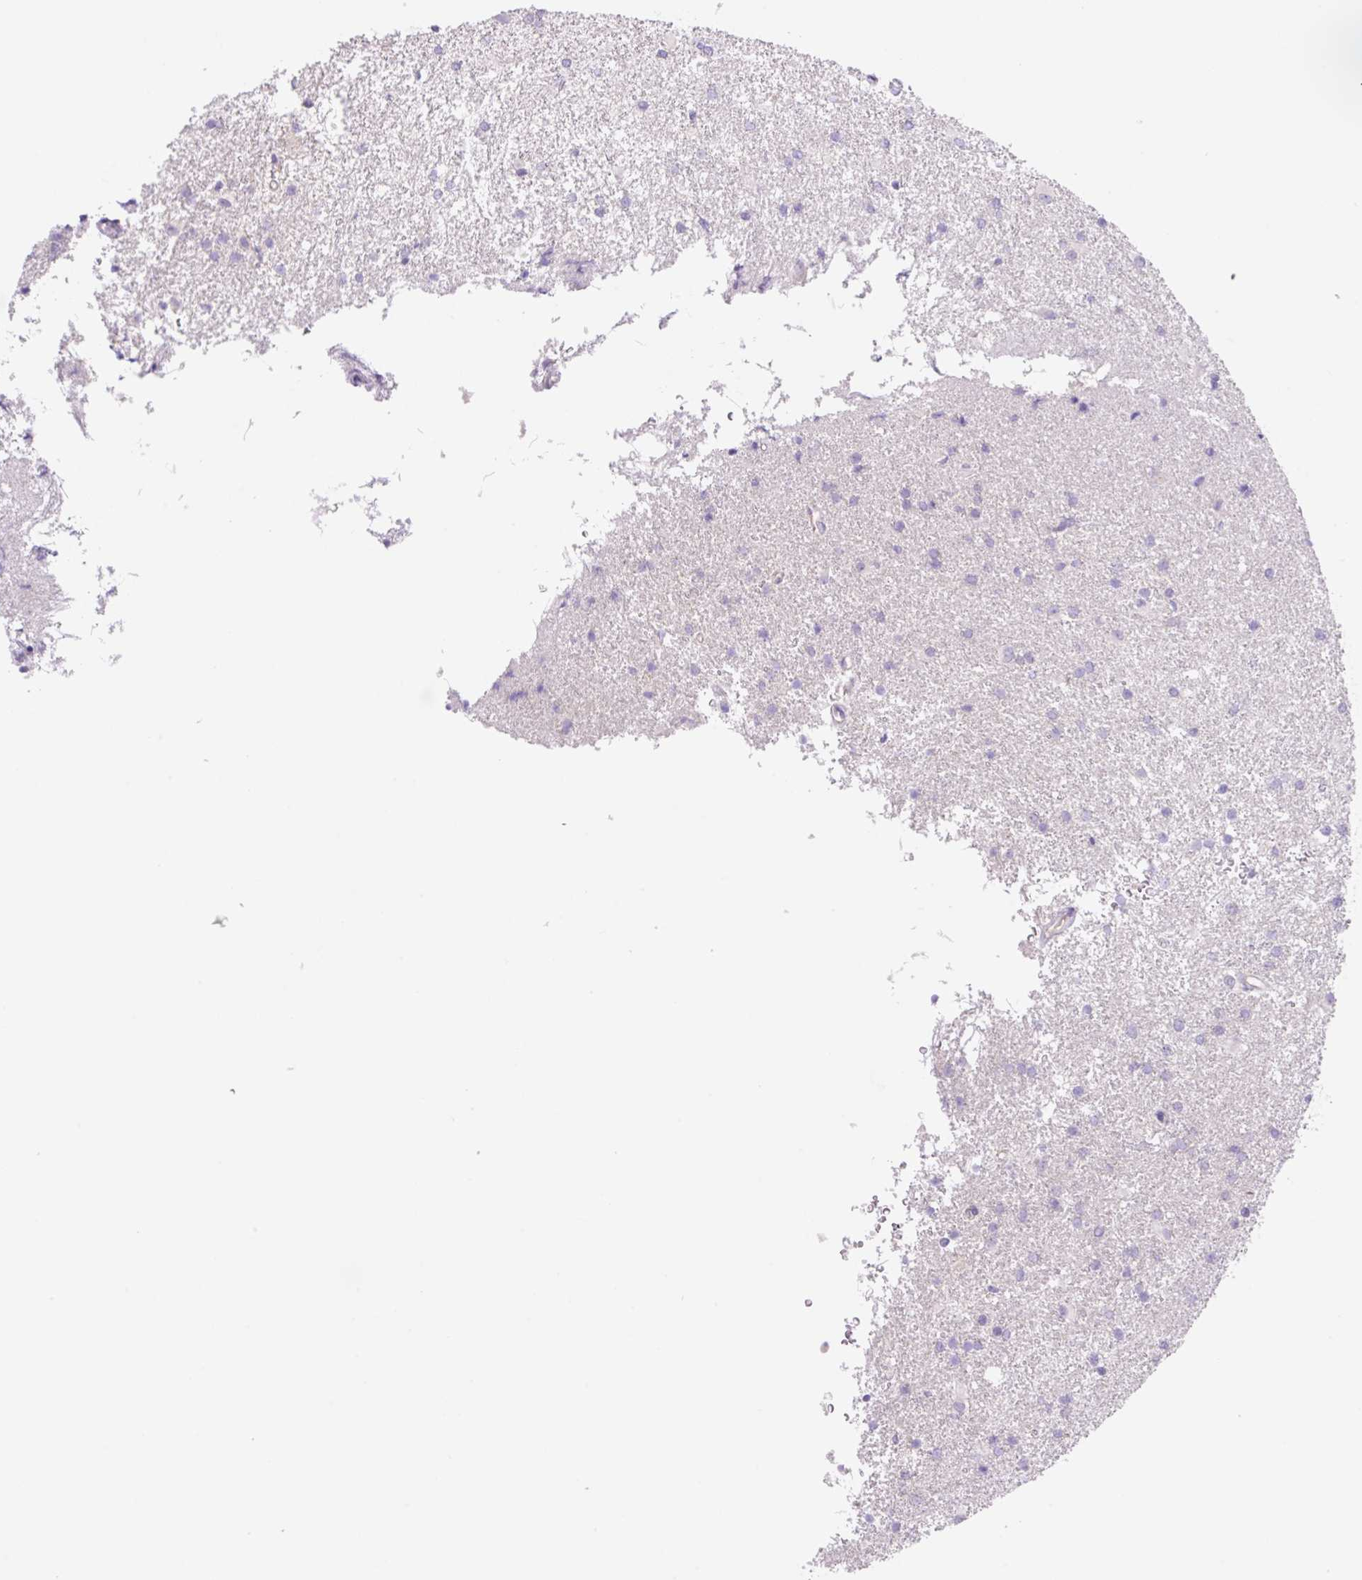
{"staining": {"intensity": "negative", "quantity": "none", "location": "none"}, "tissue": "glioma", "cell_type": "Tumor cells", "image_type": "cancer", "snomed": [{"axis": "morphology", "description": "Glioma, malignant, High grade"}, {"axis": "topography", "description": "Brain"}], "caption": "Tumor cells are negative for protein expression in human glioma.", "gene": "DENND5A", "patient": {"sex": "female", "age": 50}}